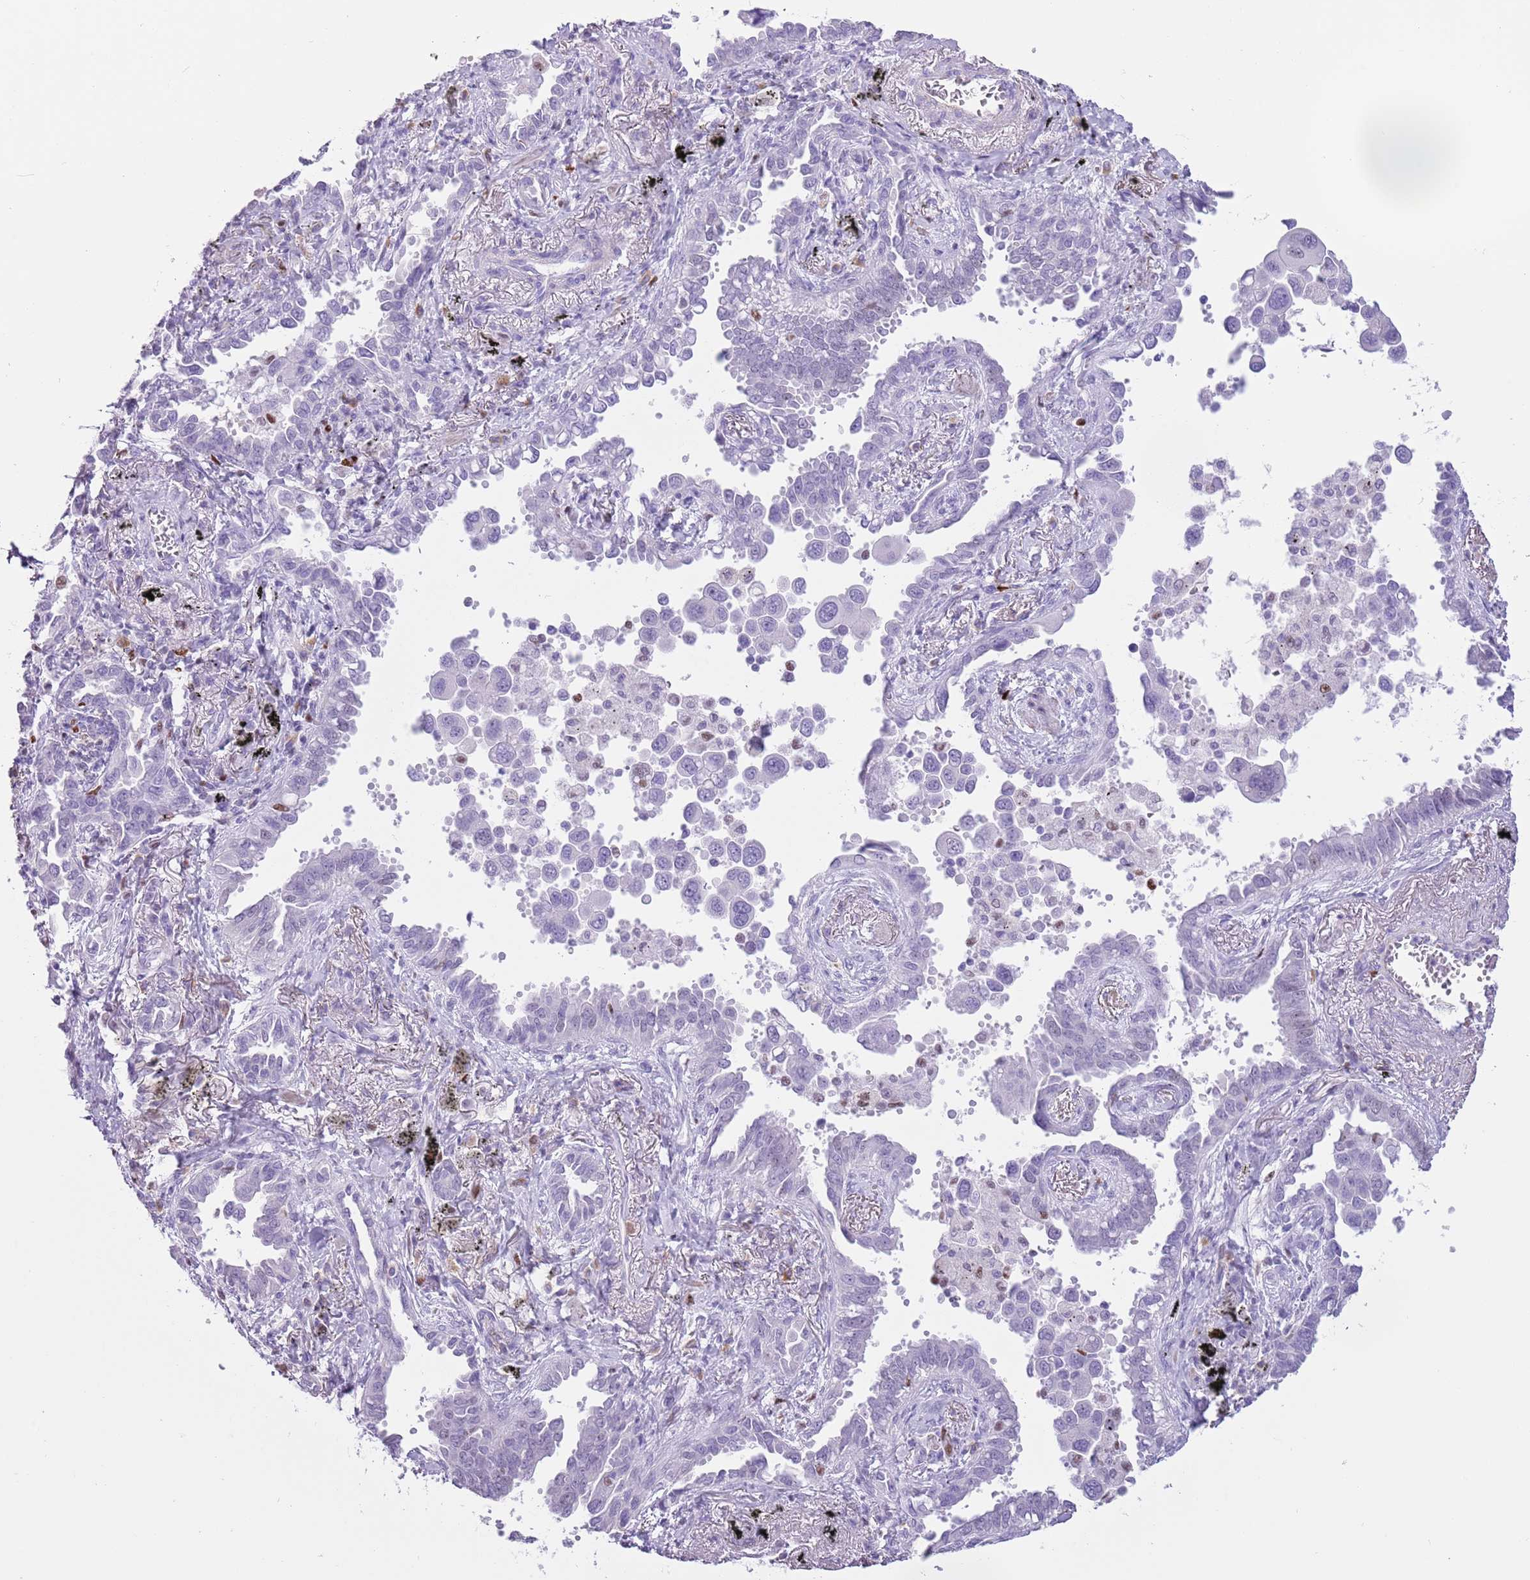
{"staining": {"intensity": "negative", "quantity": "none", "location": "none"}, "tissue": "lung cancer", "cell_type": "Tumor cells", "image_type": "cancer", "snomed": [{"axis": "morphology", "description": "Adenocarcinoma, NOS"}, {"axis": "topography", "description": "Lung"}], "caption": "Protein analysis of adenocarcinoma (lung) reveals no significant expression in tumor cells.", "gene": "SLC7A14", "patient": {"sex": "male", "age": 67}}